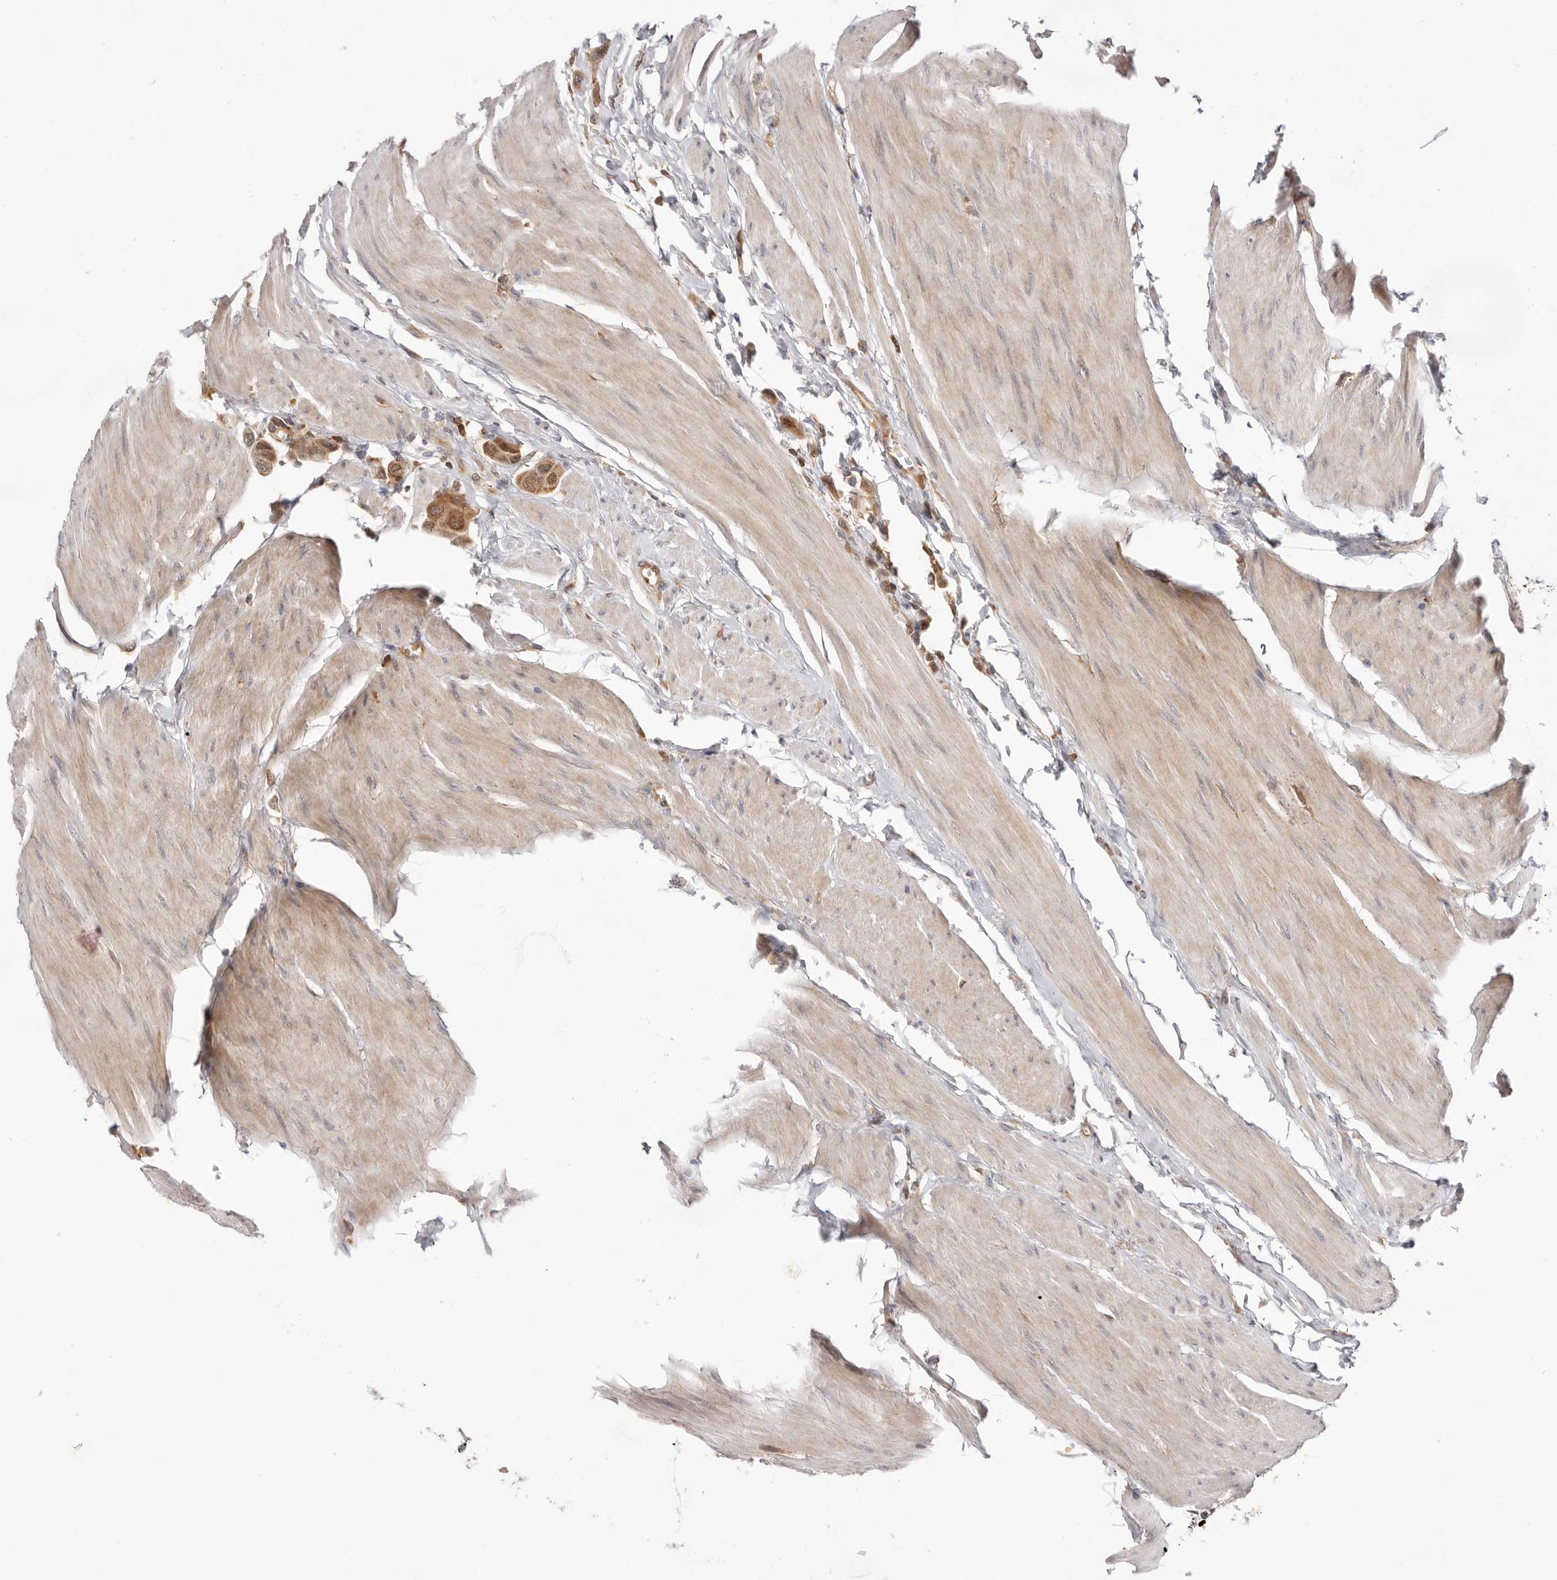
{"staining": {"intensity": "moderate", "quantity": ">75%", "location": "cytoplasmic/membranous"}, "tissue": "urothelial cancer", "cell_type": "Tumor cells", "image_type": "cancer", "snomed": [{"axis": "morphology", "description": "Urothelial carcinoma, High grade"}, {"axis": "topography", "description": "Urinary bladder"}], "caption": "Tumor cells show medium levels of moderate cytoplasmic/membranous staining in approximately >75% of cells in human urothelial cancer. The protein is stained brown, and the nuclei are stained in blue (DAB (3,3'-diaminobenzidine) IHC with brightfield microscopy, high magnification).", "gene": "RNF213", "patient": {"sex": "male", "age": 50}}